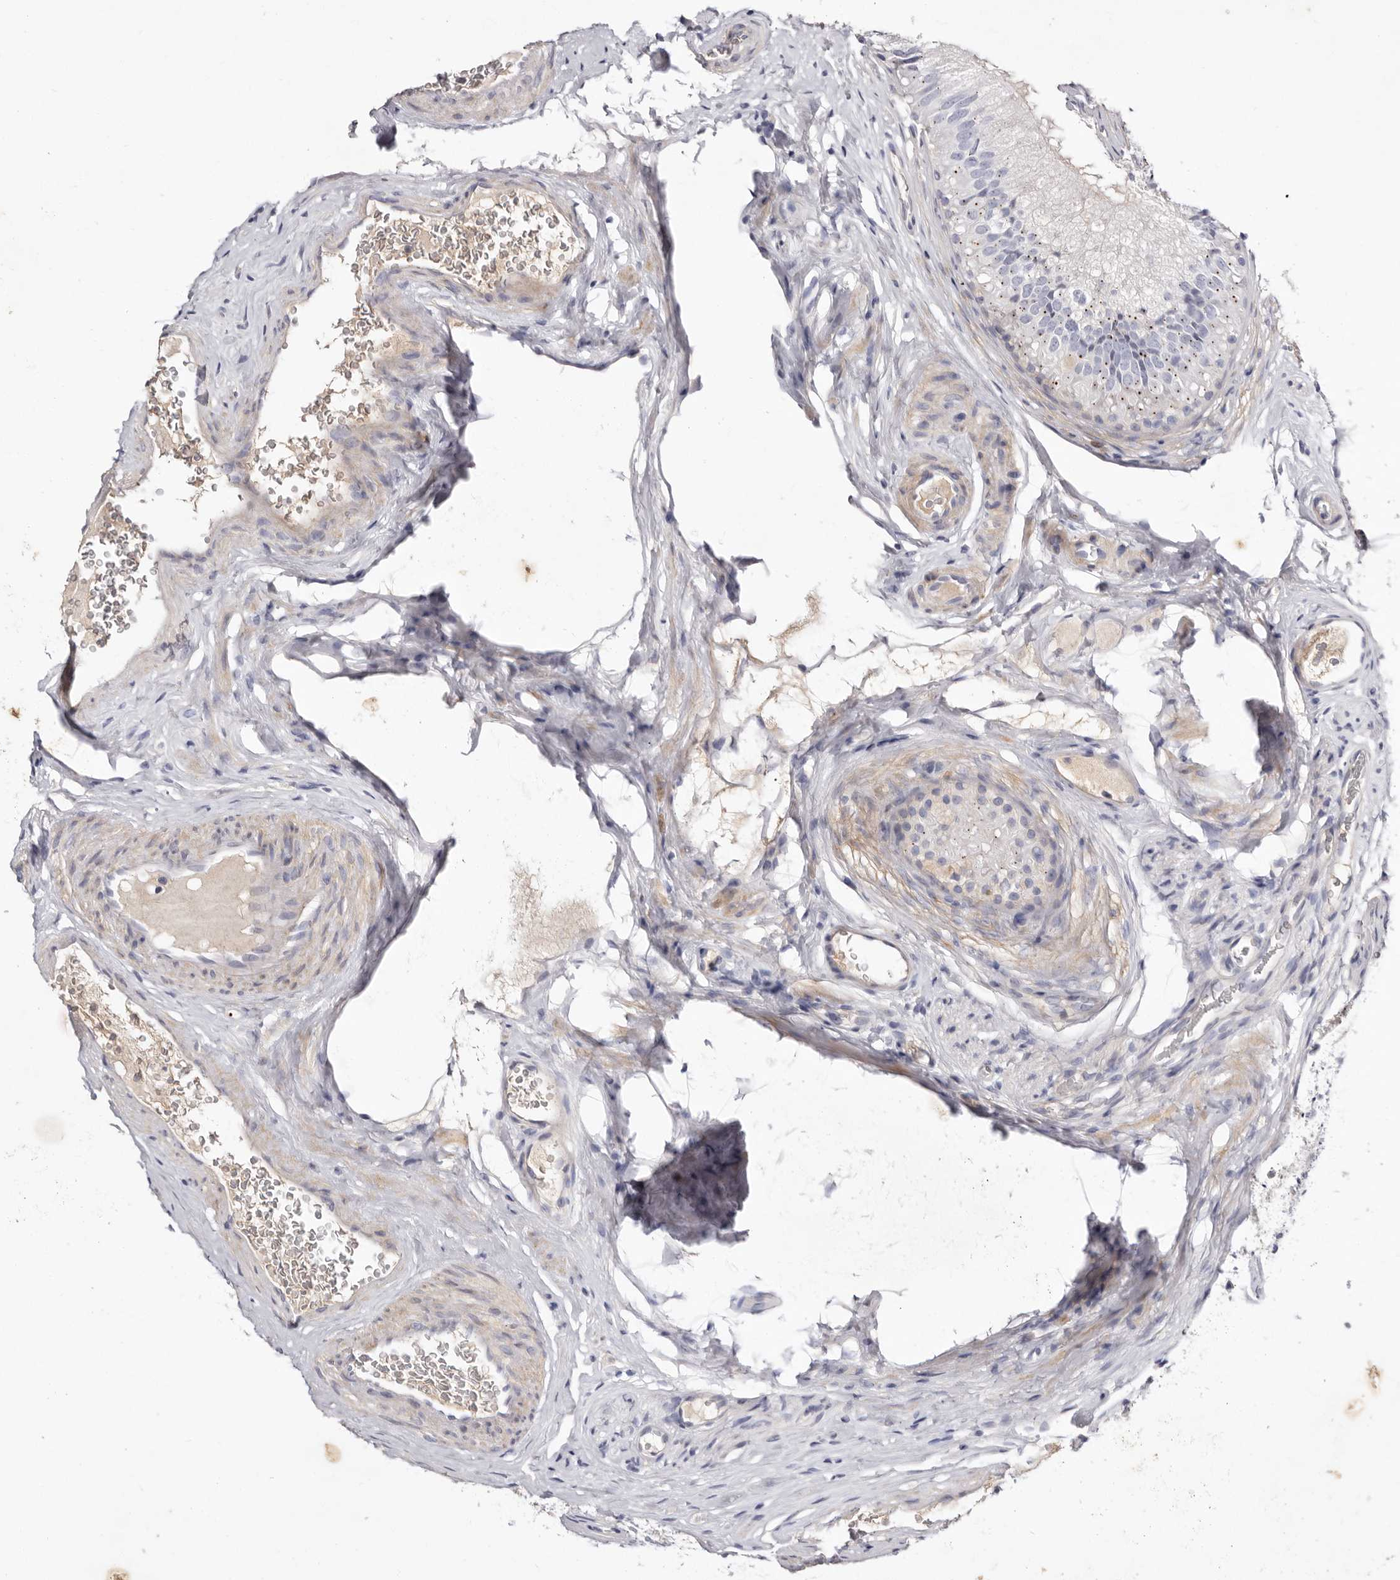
{"staining": {"intensity": "moderate", "quantity": "<25%", "location": "cytoplasmic/membranous"}, "tissue": "epididymis", "cell_type": "Glandular cells", "image_type": "normal", "snomed": [{"axis": "morphology", "description": "Normal tissue, NOS"}, {"axis": "topography", "description": "Epididymis"}], "caption": "Epididymis stained with IHC reveals moderate cytoplasmic/membranous positivity in about <25% of glandular cells.", "gene": "S1PR5", "patient": {"sex": "male", "age": 29}}